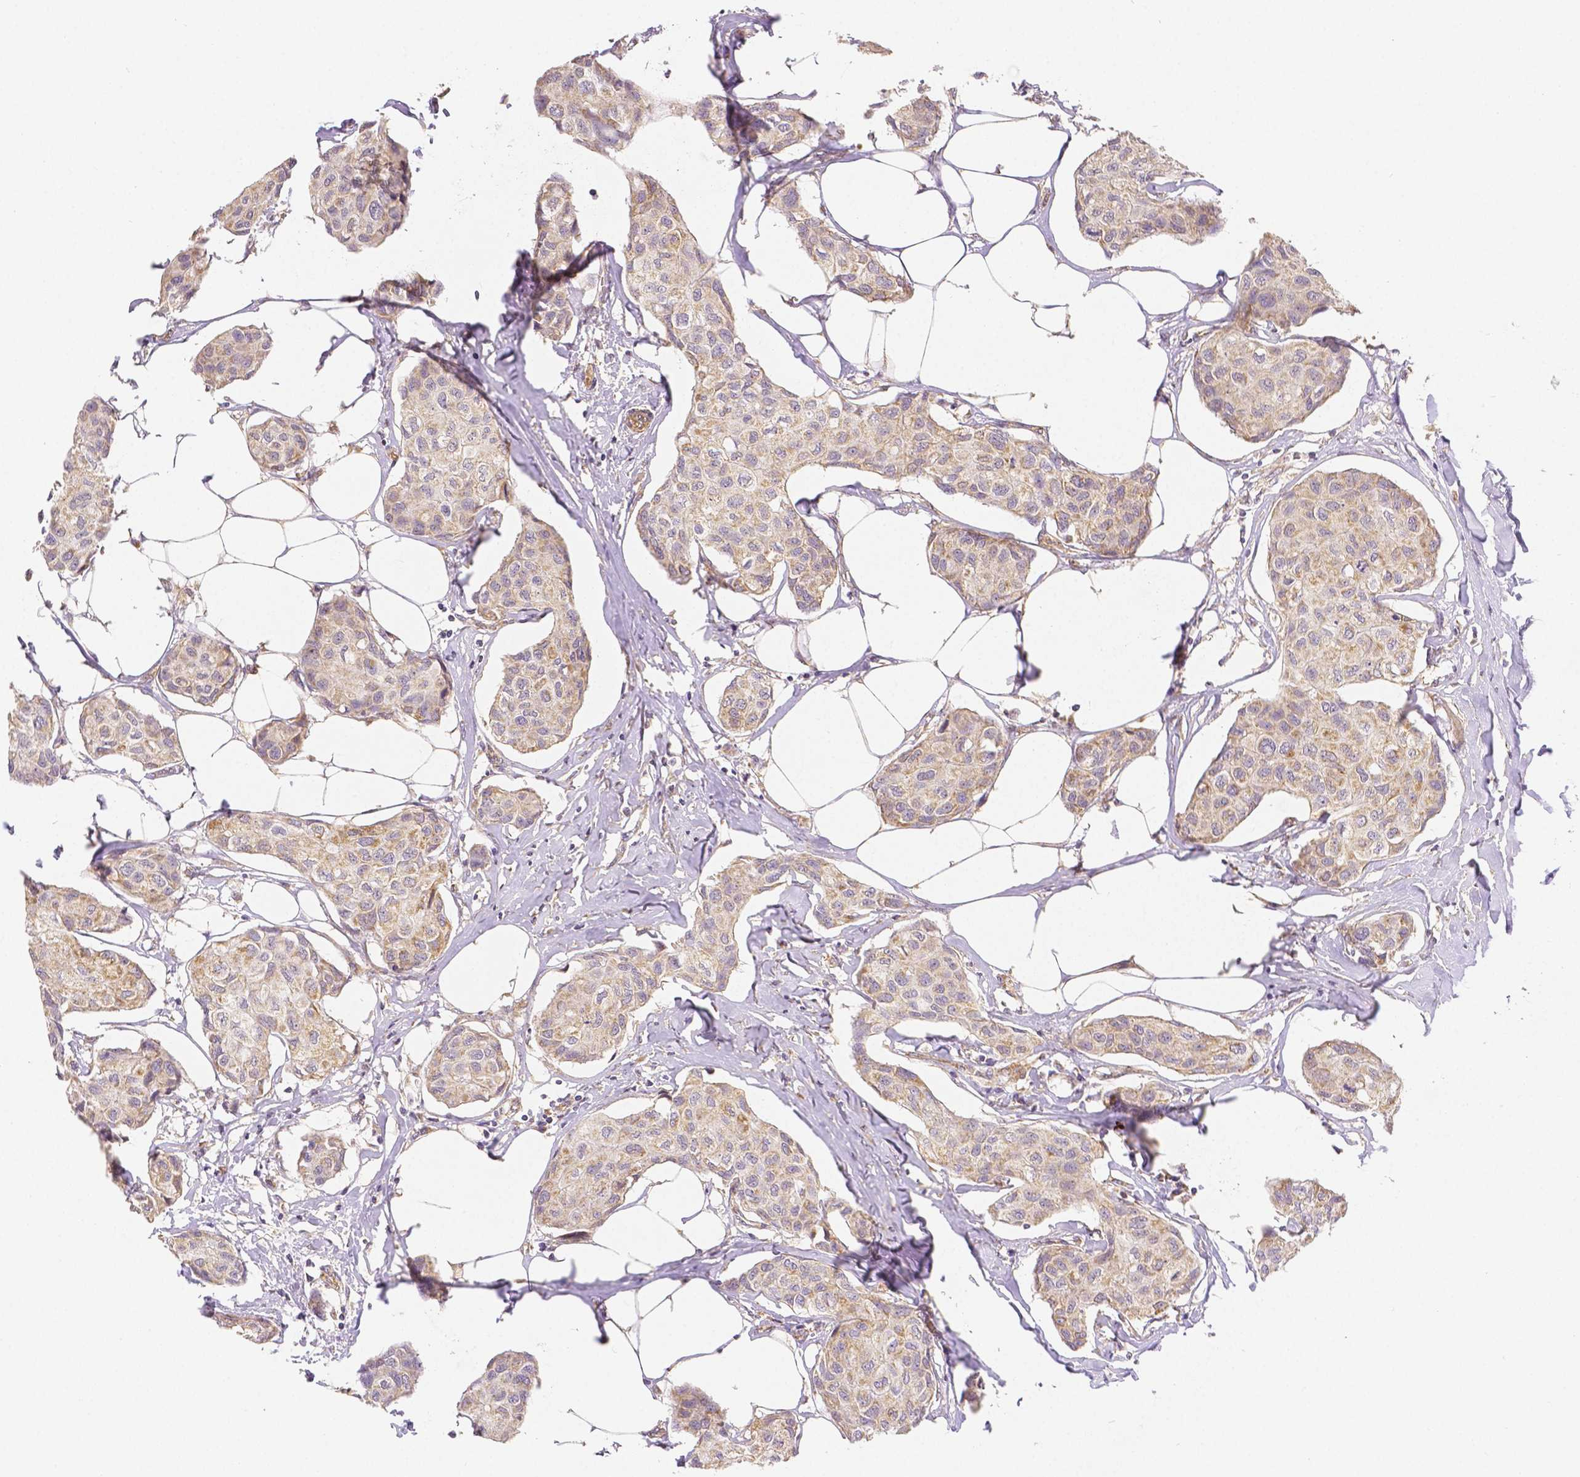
{"staining": {"intensity": "weak", "quantity": ">75%", "location": "cytoplasmic/membranous"}, "tissue": "breast cancer", "cell_type": "Tumor cells", "image_type": "cancer", "snomed": [{"axis": "morphology", "description": "Duct carcinoma"}, {"axis": "topography", "description": "Breast"}], "caption": "Immunohistochemical staining of infiltrating ductal carcinoma (breast) exhibits weak cytoplasmic/membranous protein positivity in about >75% of tumor cells.", "gene": "RHOT1", "patient": {"sex": "female", "age": 80}}